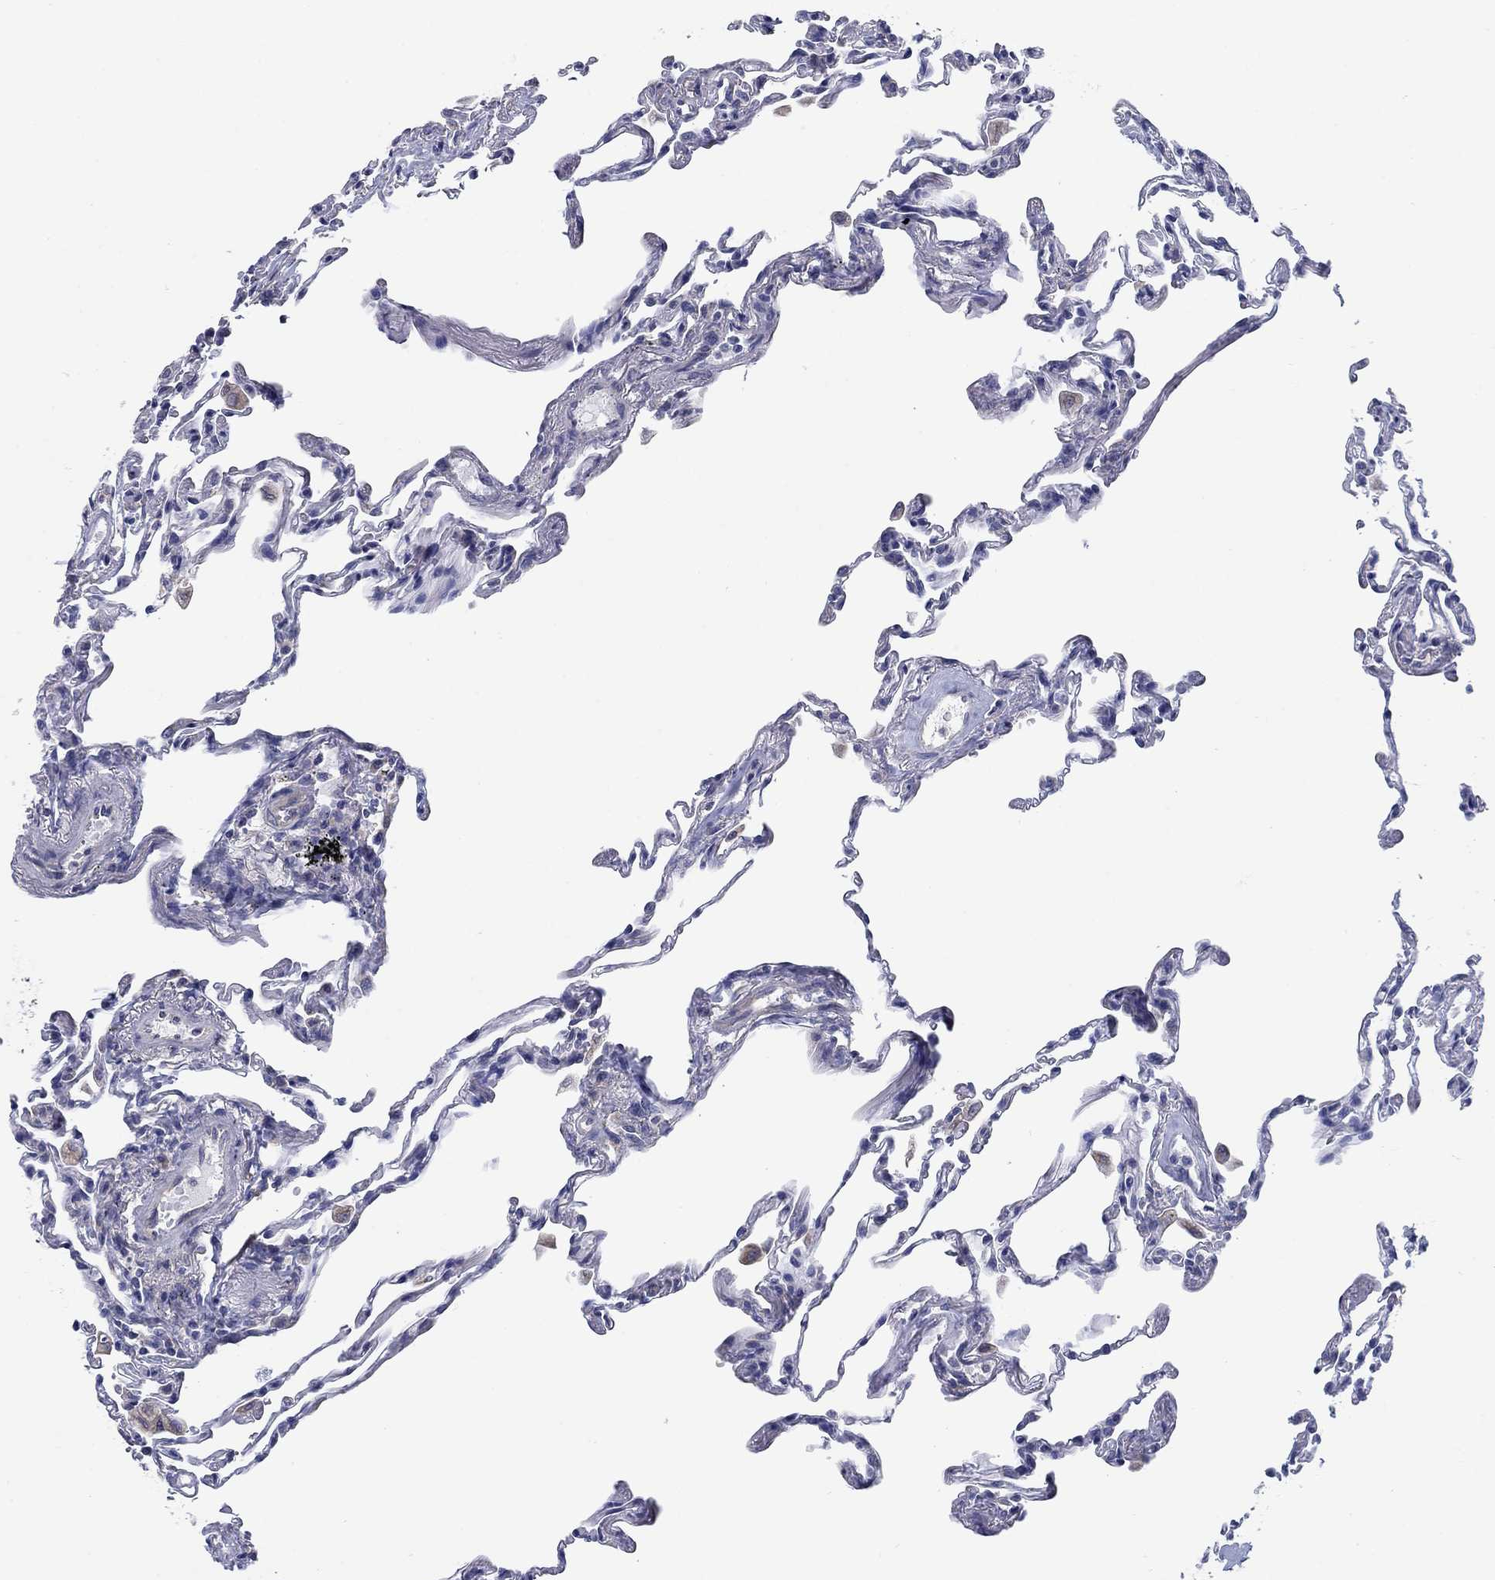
{"staining": {"intensity": "negative", "quantity": "none", "location": "none"}, "tissue": "lung", "cell_type": "Alveolar cells", "image_type": "normal", "snomed": [{"axis": "morphology", "description": "Normal tissue, NOS"}, {"axis": "topography", "description": "Lung"}], "caption": "A micrograph of lung stained for a protein exhibits no brown staining in alveolar cells. (Brightfield microscopy of DAB (3,3'-diaminobenzidine) IHC at high magnification).", "gene": "TMEM59", "patient": {"sex": "female", "age": 57}}